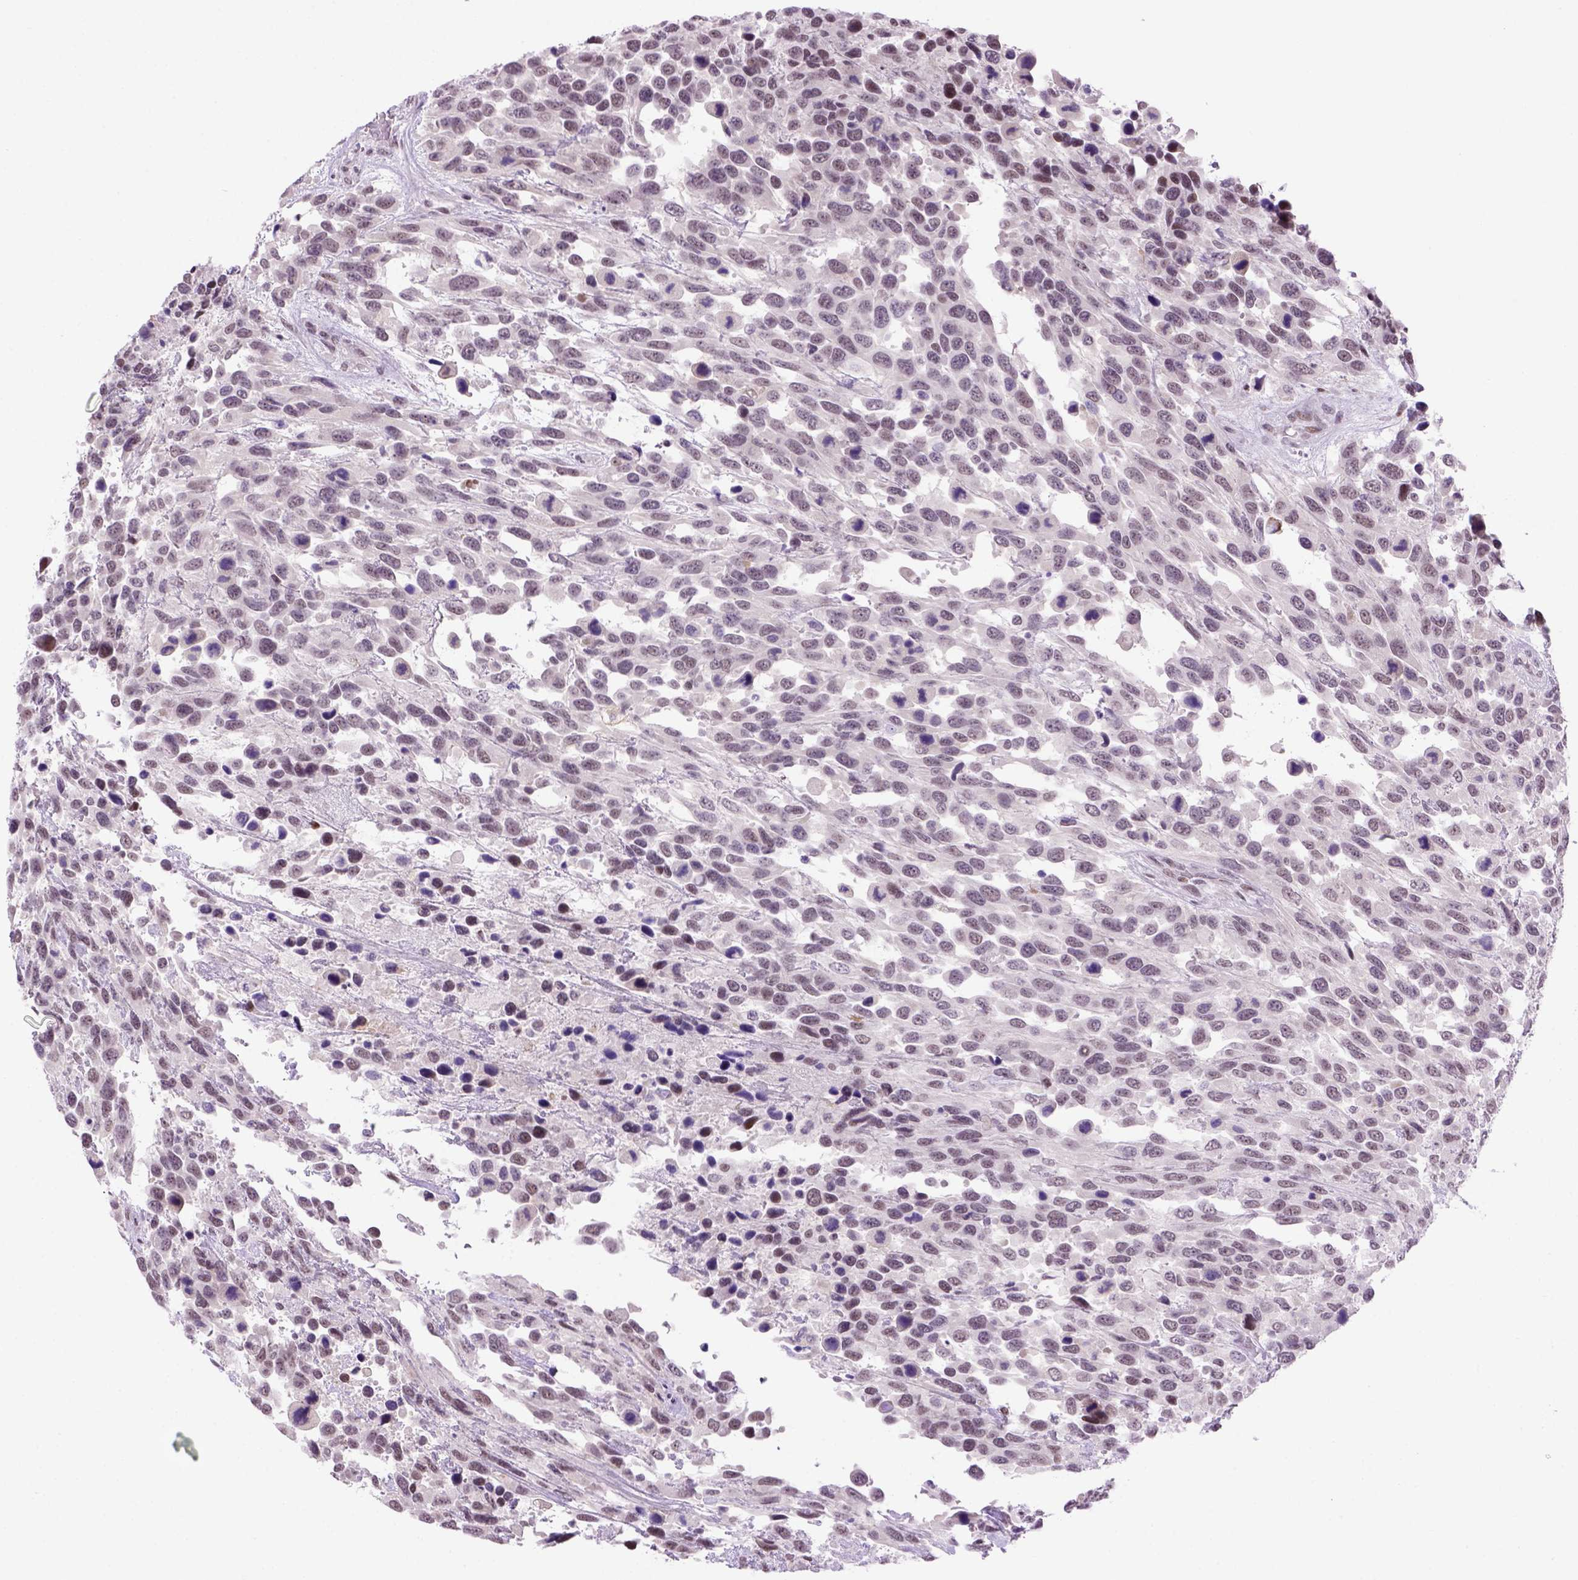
{"staining": {"intensity": "weak", "quantity": "25%-75%", "location": "nuclear"}, "tissue": "urothelial cancer", "cell_type": "Tumor cells", "image_type": "cancer", "snomed": [{"axis": "morphology", "description": "Urothelial carcinoma, High grade"}, {"axis": "topography", "description": "Urinary bladder"}], "caption": "The histopathology image demonstrates immunohistochemical staining of urothelial carcinoma (high-grade). There is weak nuclear positivity is identified in approximately 25%-75% of tumor cells. (DAB (3,3'-diaminobenzidine) IHC, brown staining for protein, blue staining for nuclei).", "gene": "TBPL1", "patient": {"sex": "female", "age": 70}}